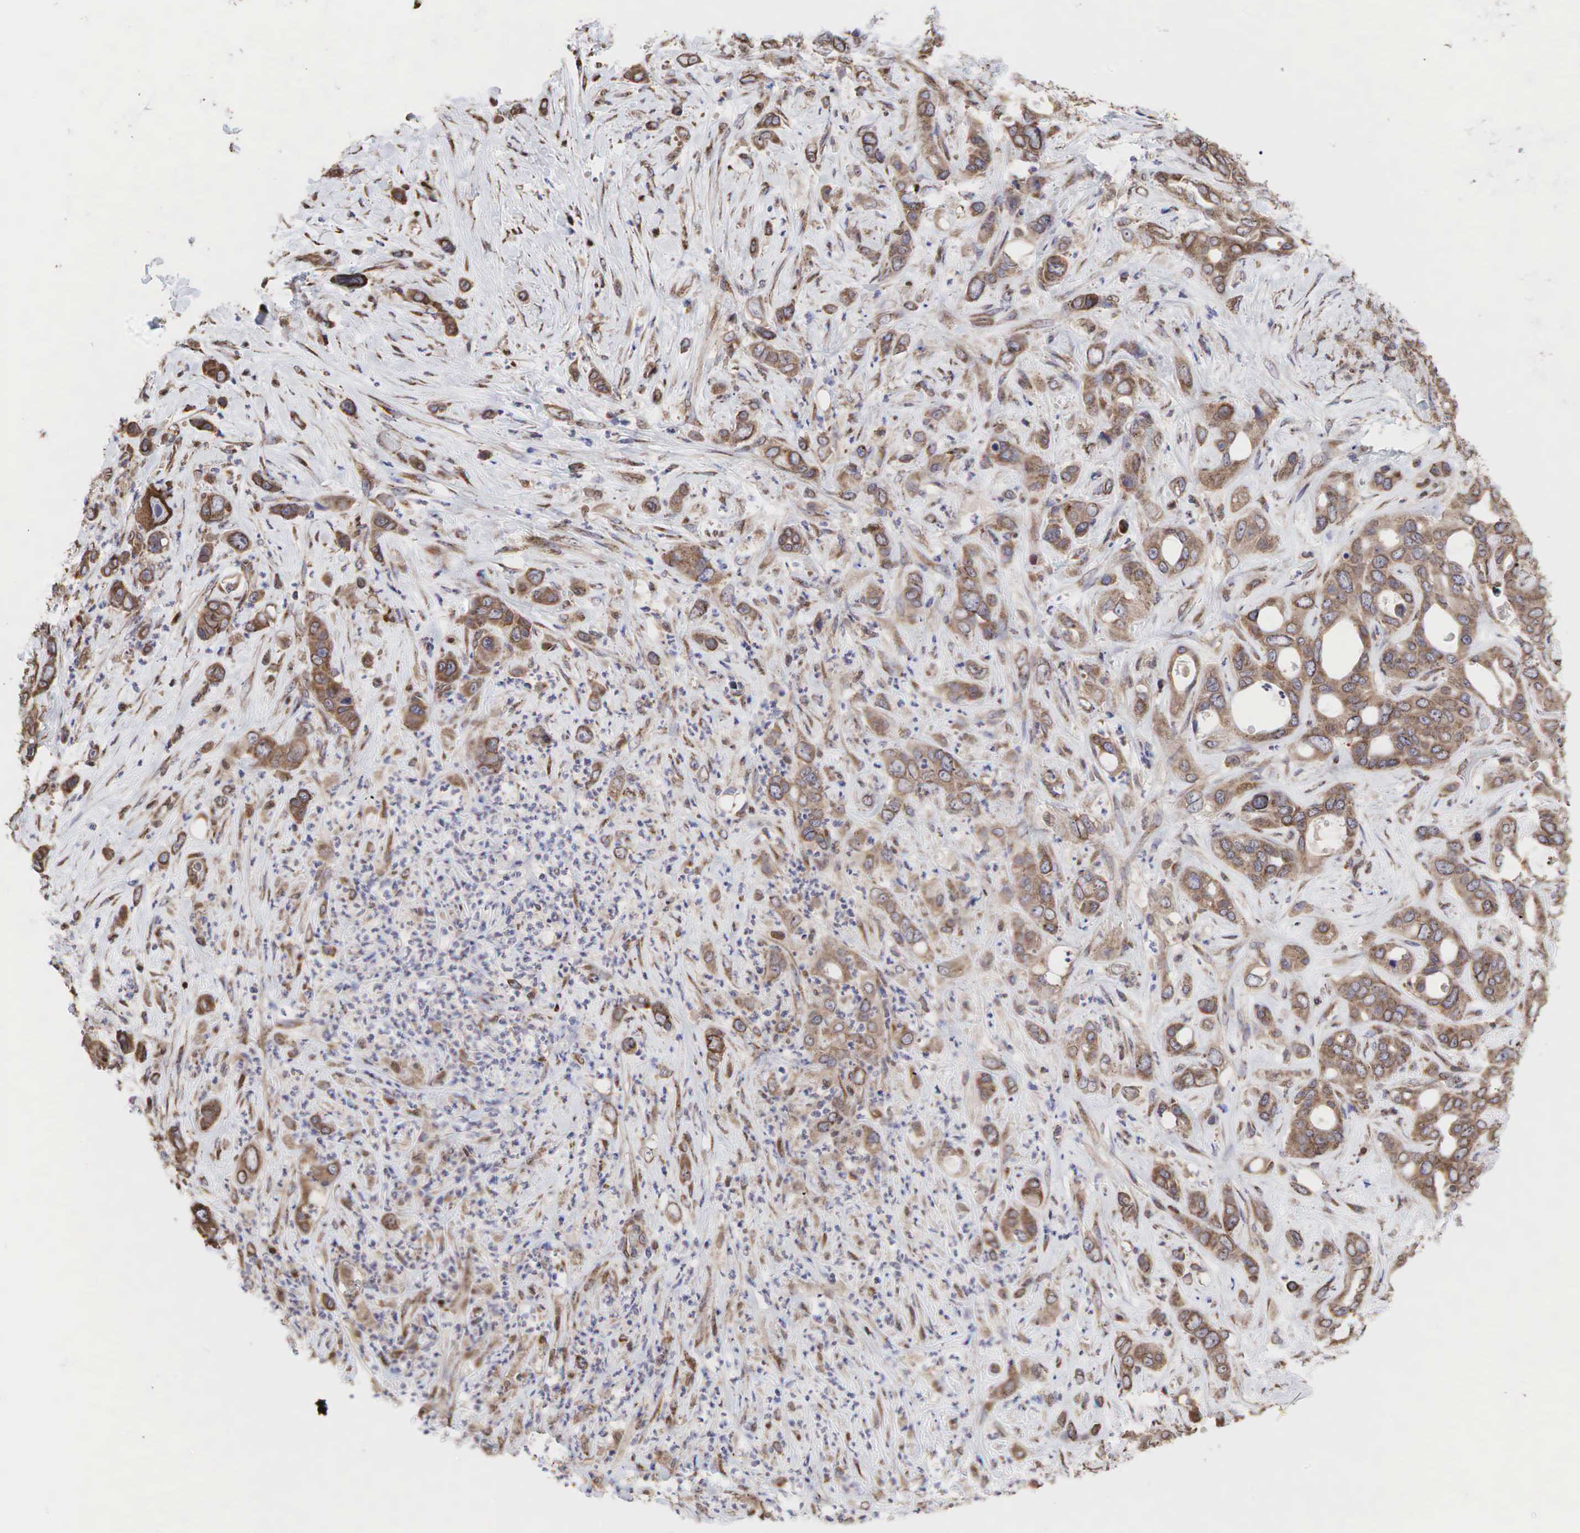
{"staining": {"intensity": "moderate", "quantity": ">75%", "location": "cytoplasmic/membranous"}, "tissue": "liver cancer", "cell_type": "Tumor cells", "image_type": "cancer", "snomed": [{"axis": "morphology", "description": "Cholangiocarcinoma"}, {"axis": "topography", "description": "Liver"}], "caption": "Liver cholangiocarcinoma stained with a protein marker shows moderate staining in tumor cells.", "gene": "PABPC5", "patient": {"sex": "female", "age": 79}}